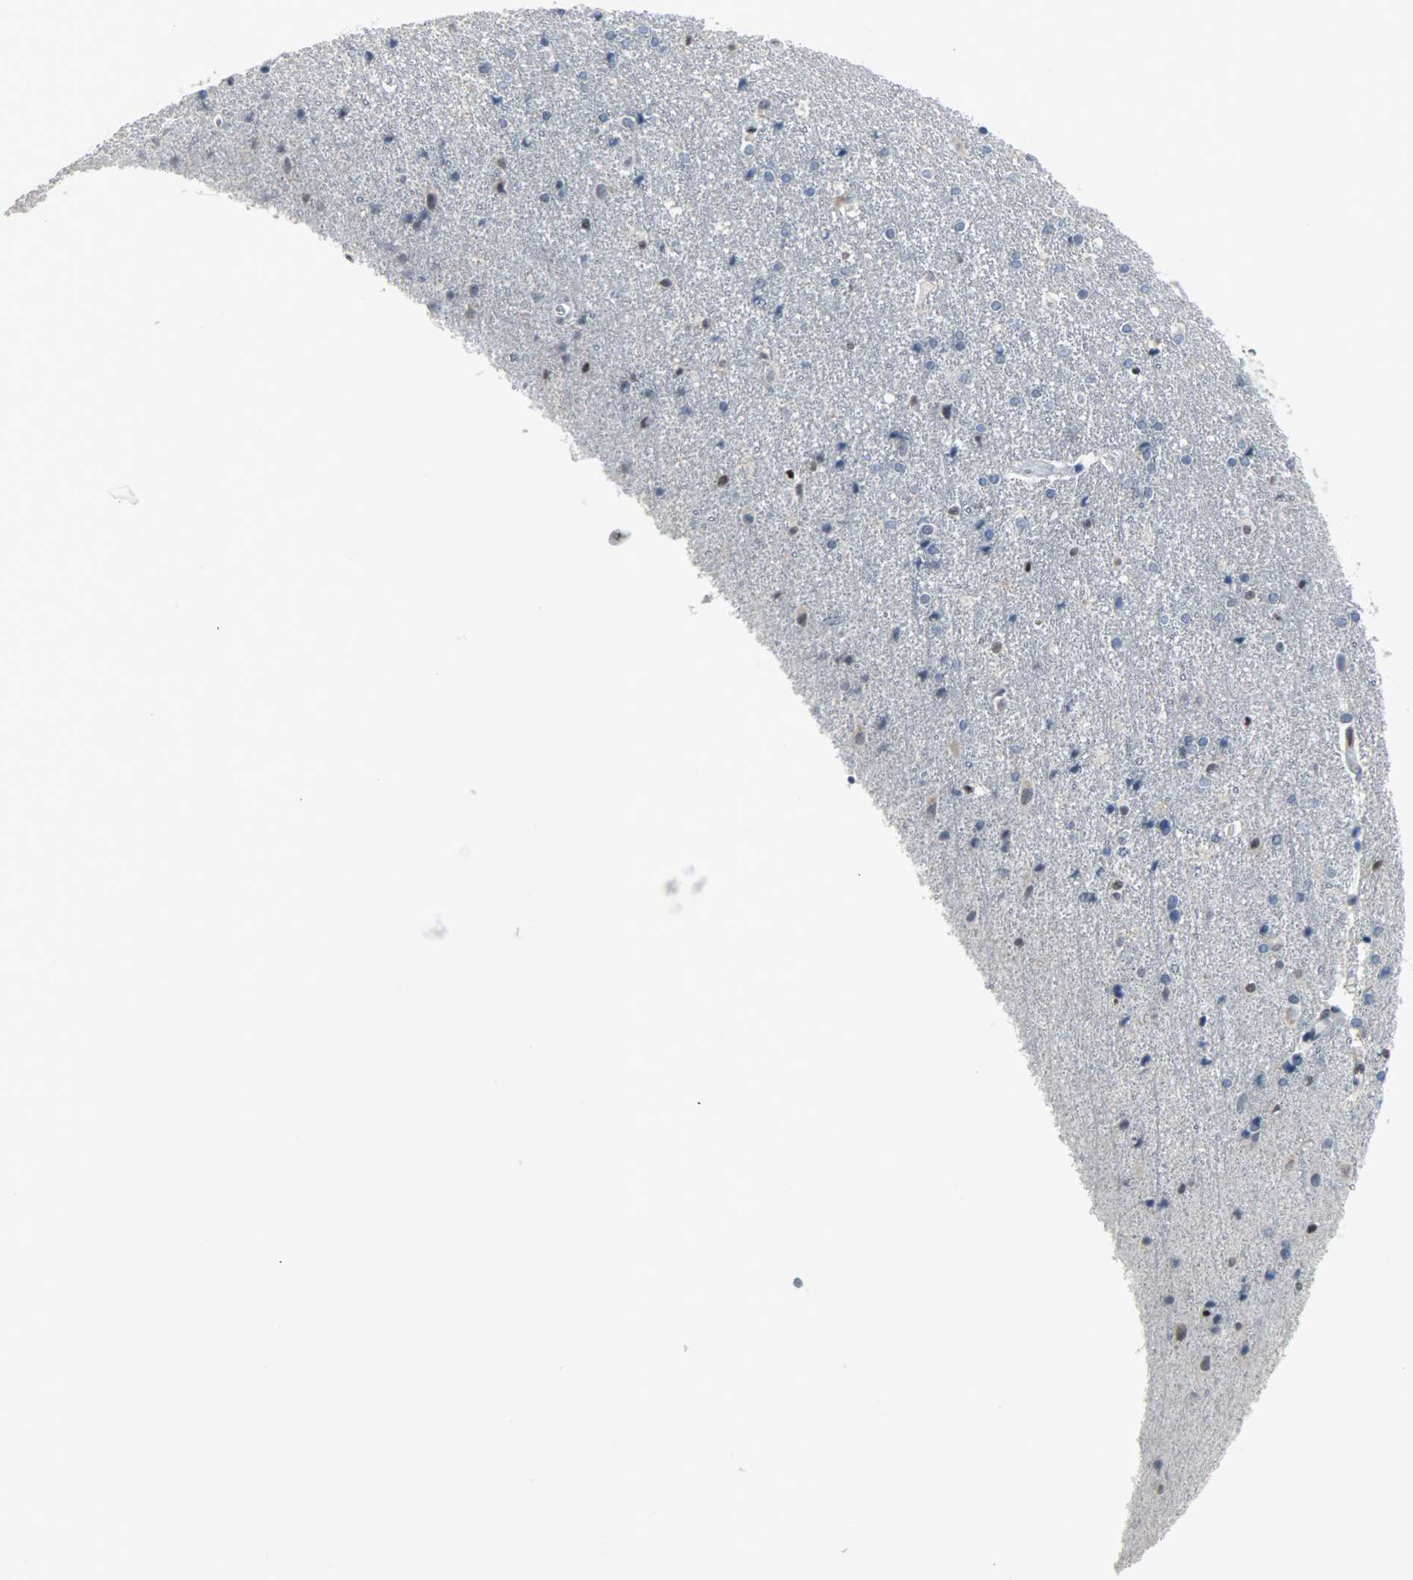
{"staining": {"intensity": "negative", "quantity": "none", "location": "none"}, "tissue": "caudate", "cell_type": "Glial cells", "image_type": "normal", "snomed": [{"axis": "morphology", "description": "Normal tissue, NOS"}, {"axis": "topography", "description": "Lateral ventricle wall"}], "caption": "Normal caudate was stained to show a protein in brown. There is no significant staining in glial cells. Nuclei are stained in blue.", "gene": "PPARG", "patient": {"sex": "female", "age": 54}}